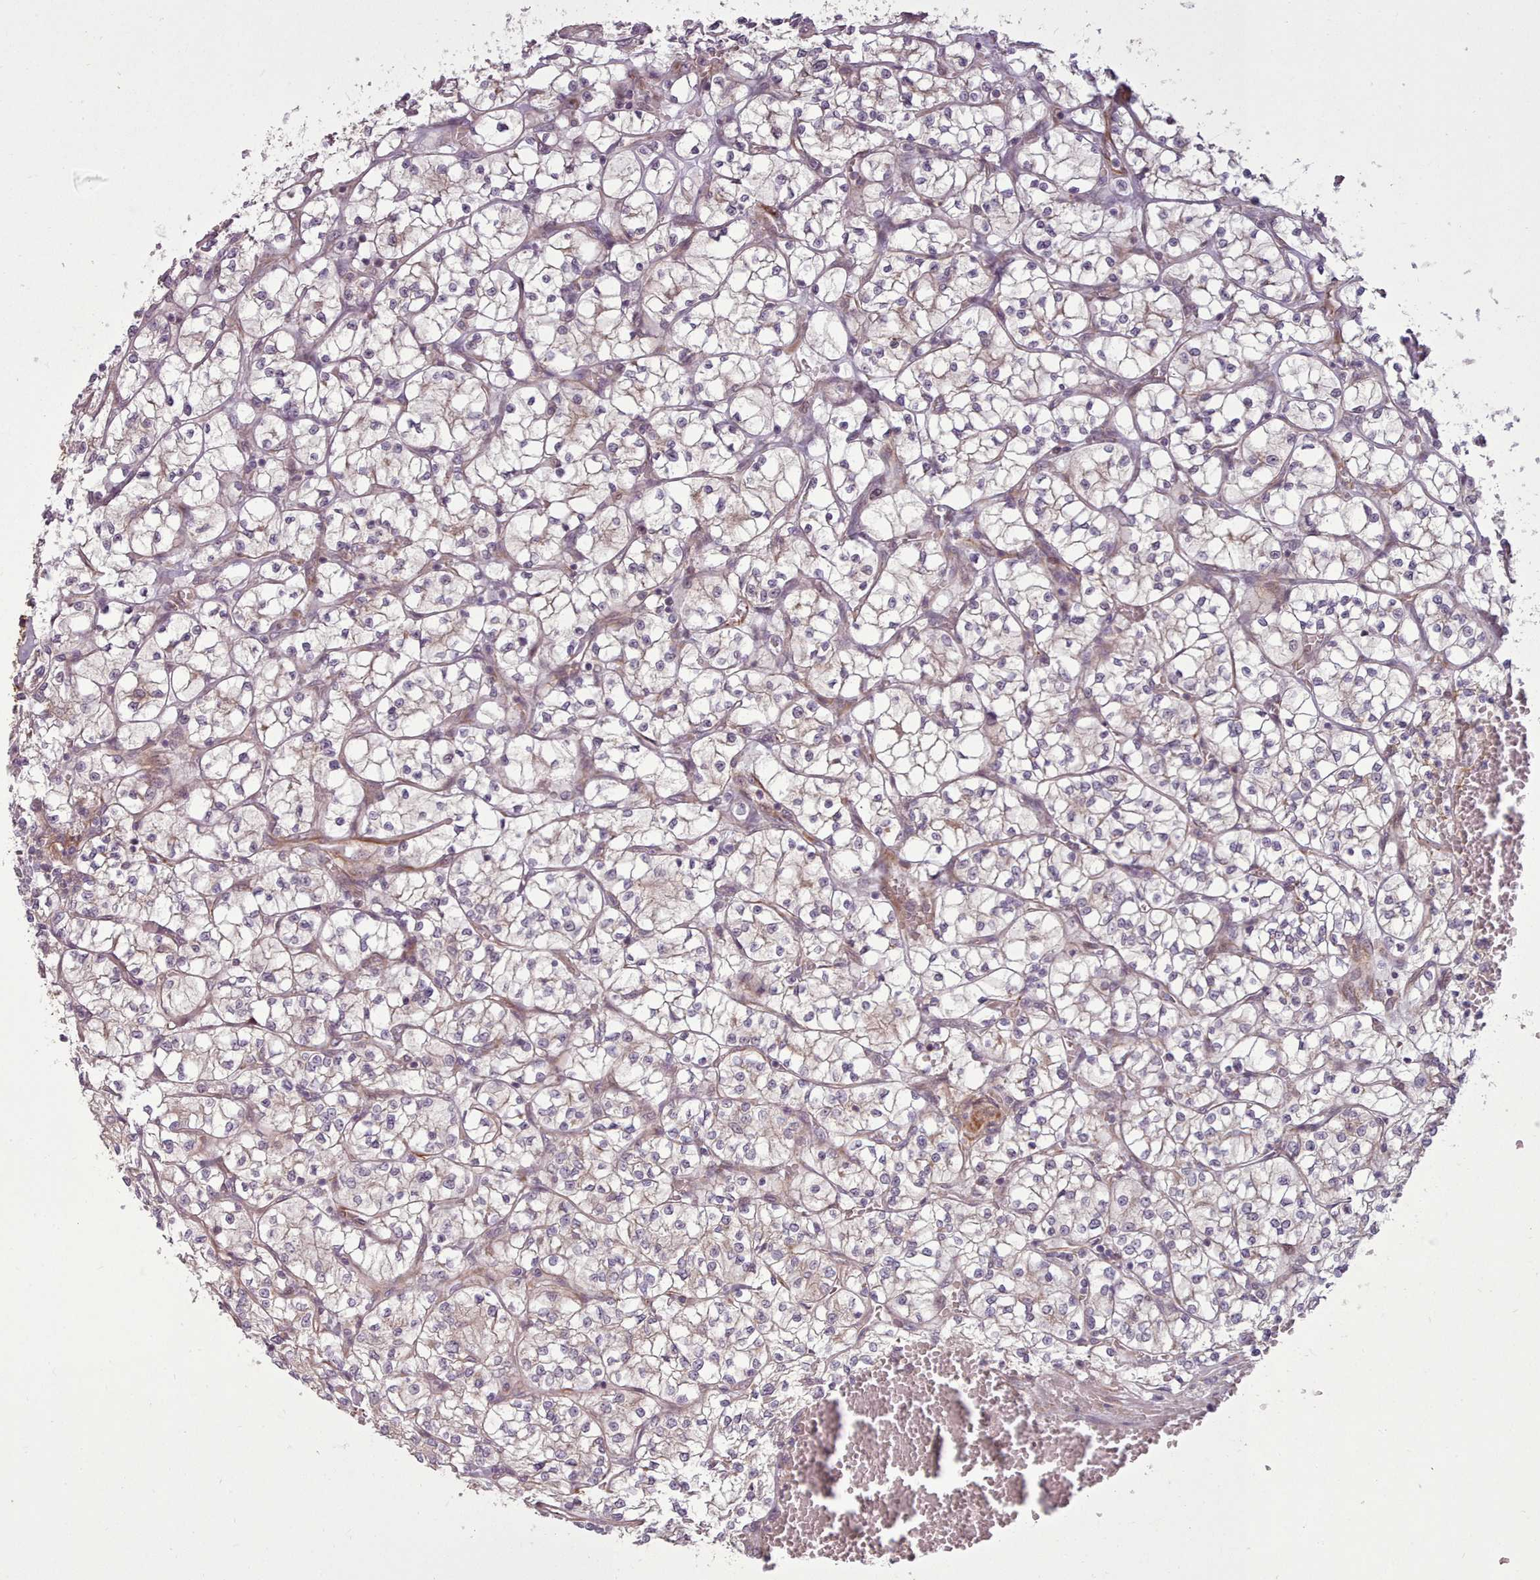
{"staining": {"intensity": "negative", "quantity": "none", "location": "none"}, "tissue": "renal cancer", "cell_type": "Tumor cells", "image_type": "cancer", "snomed": [{"axis": "morphology", "description": "Adenocarcinoma, NOS"}, {"axis": "topography", "description": "Kidney"}], "caption": "Immunohistochemistry of human renal adenocarcinoma shows no staining in tumor cells.", "gene": "GBGT1", "patient": {"sex": "female", "age": 64}}